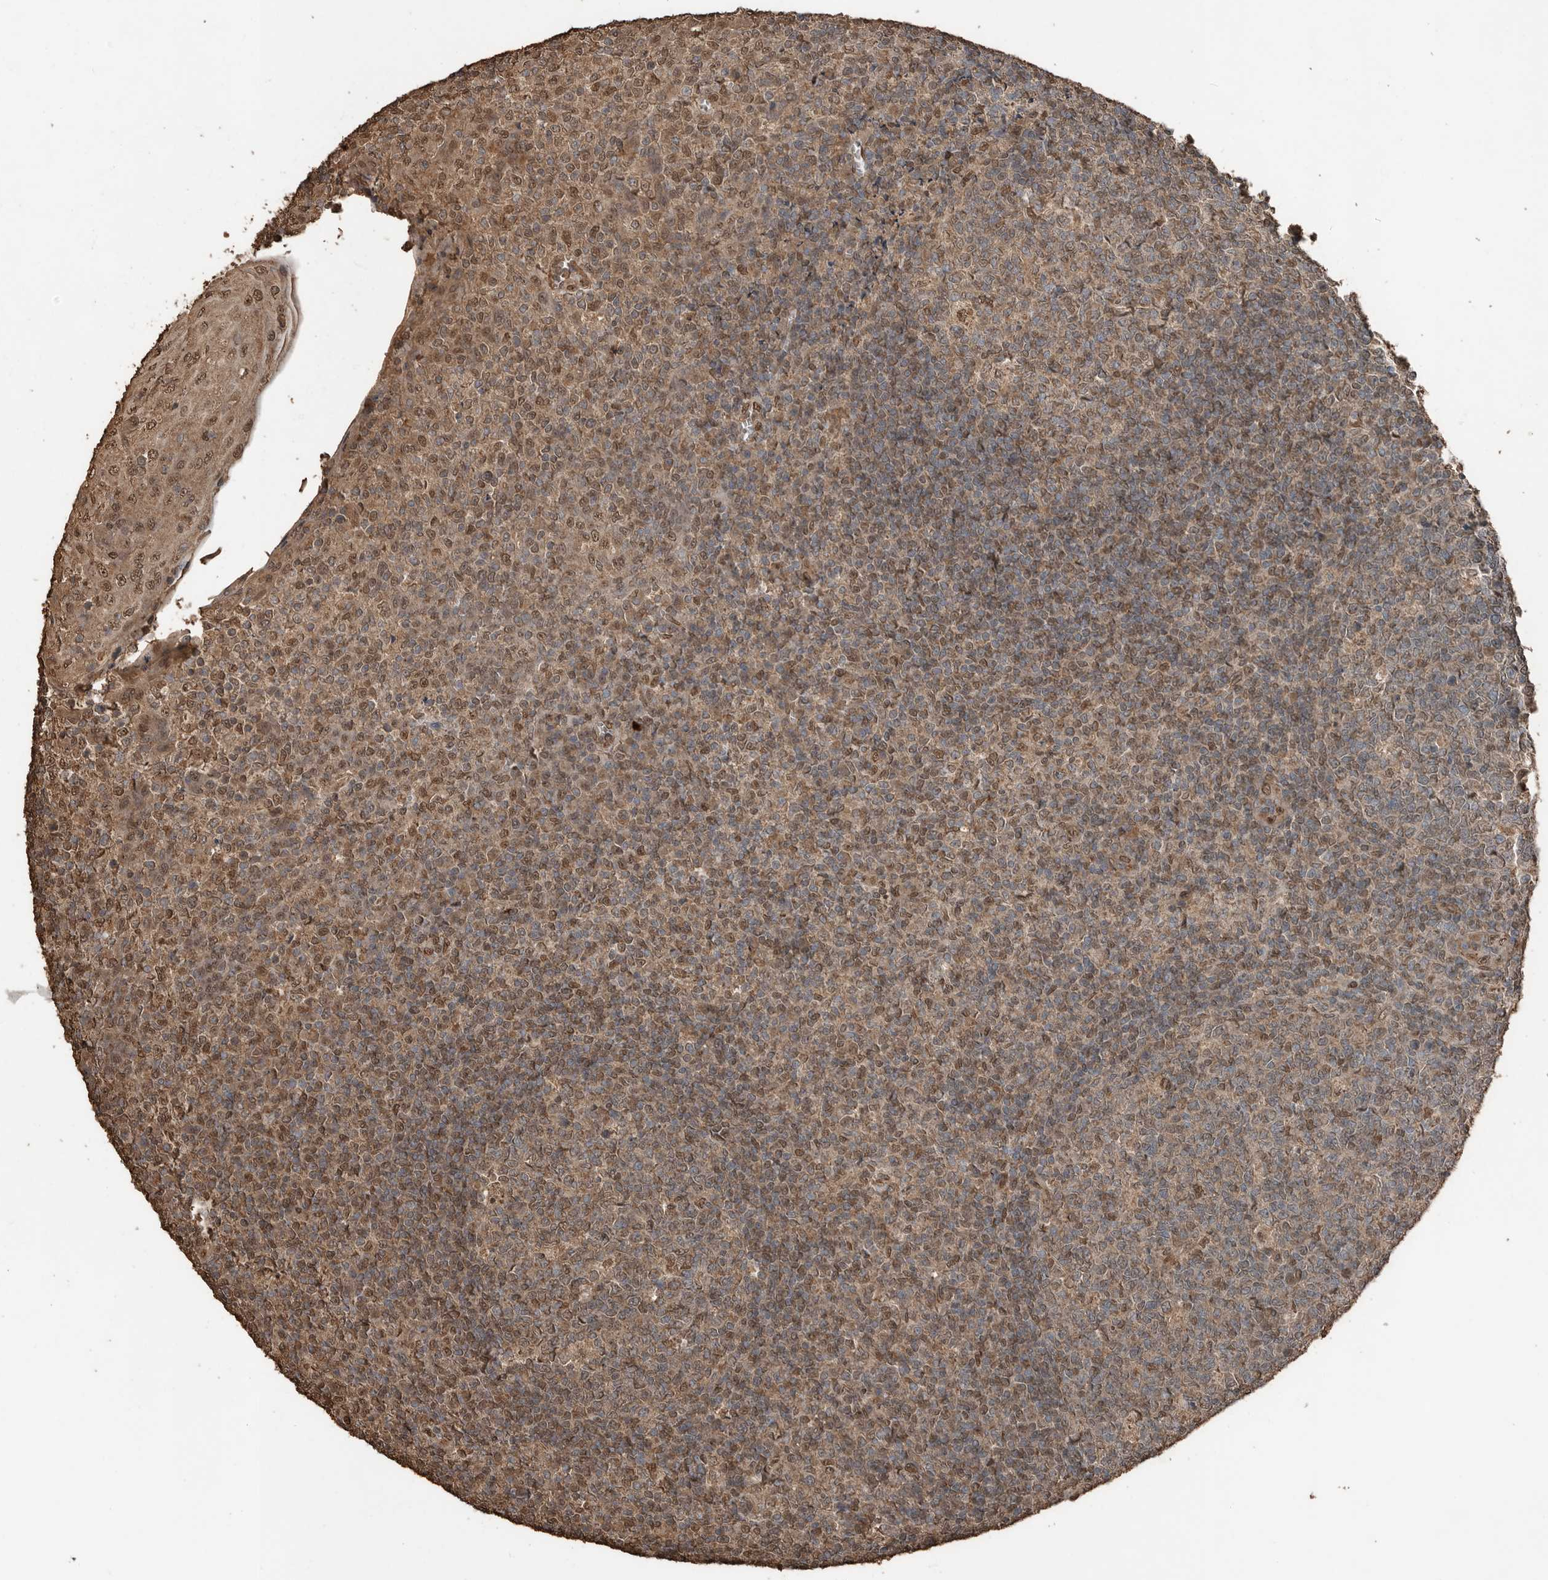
{"staining": {"intensity": "weak", "quantity": ">75%", "location": "cytoplasmic/membranous,nuclear"}, "tissue": "tonsil", "cell_type": "Germinal center cells", "image_type": "normal", "snomed": [{"axis": "morphology", "description": "Normal tissue, NOS"}, {"axis": "topography", "description": "Tonsil"}], "caption": "This image reveals immunohistochemistry staining of normal human tonsil, with low weak cytoplasmic/membranous,nuclear positivity in about >75% of germinal center cells.", "gene": "BLZF1", "patient": {"sex": "female", "age": 19}}